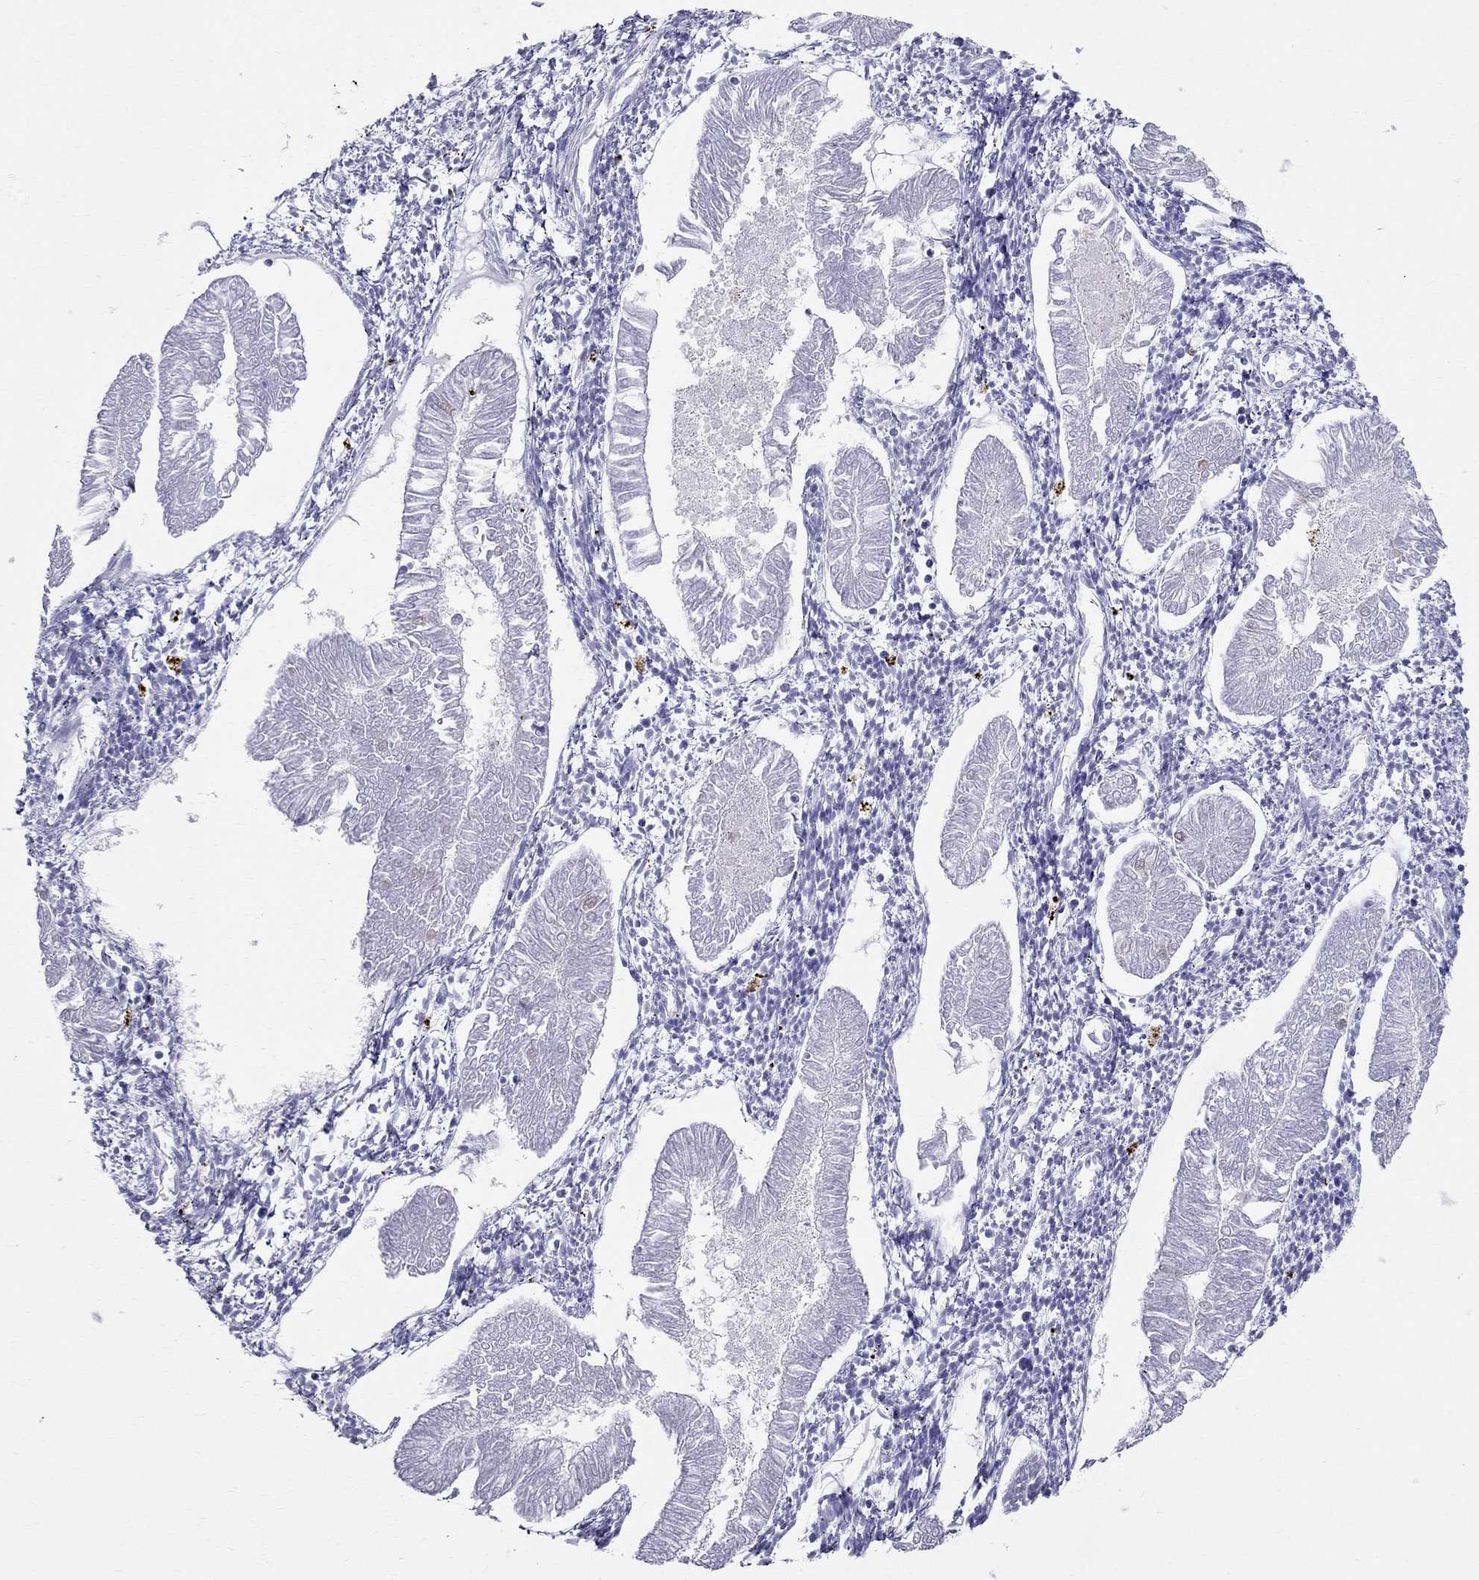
{"staining": {"intensity": "negative", "quantity": "none", "location": "none"}, "tissue": "endometrial cancer", "cell_type": "Tumor cells", "image_type": "cancer", "snomed": [{"axis": "morphology", "description": "Adenocarcinoma, NOS"}, {"axis": "topography", "description": "Endometrium"}], "caption": "Immunohistochemistry (IHC) micrograph of endometrial cancer (adenocarcinoma) stained for a protein (brown), which exhibits no positivity in tumor cells.", "gene": "DNAAF6", "patient": {"sex": "female", "age": 53}}